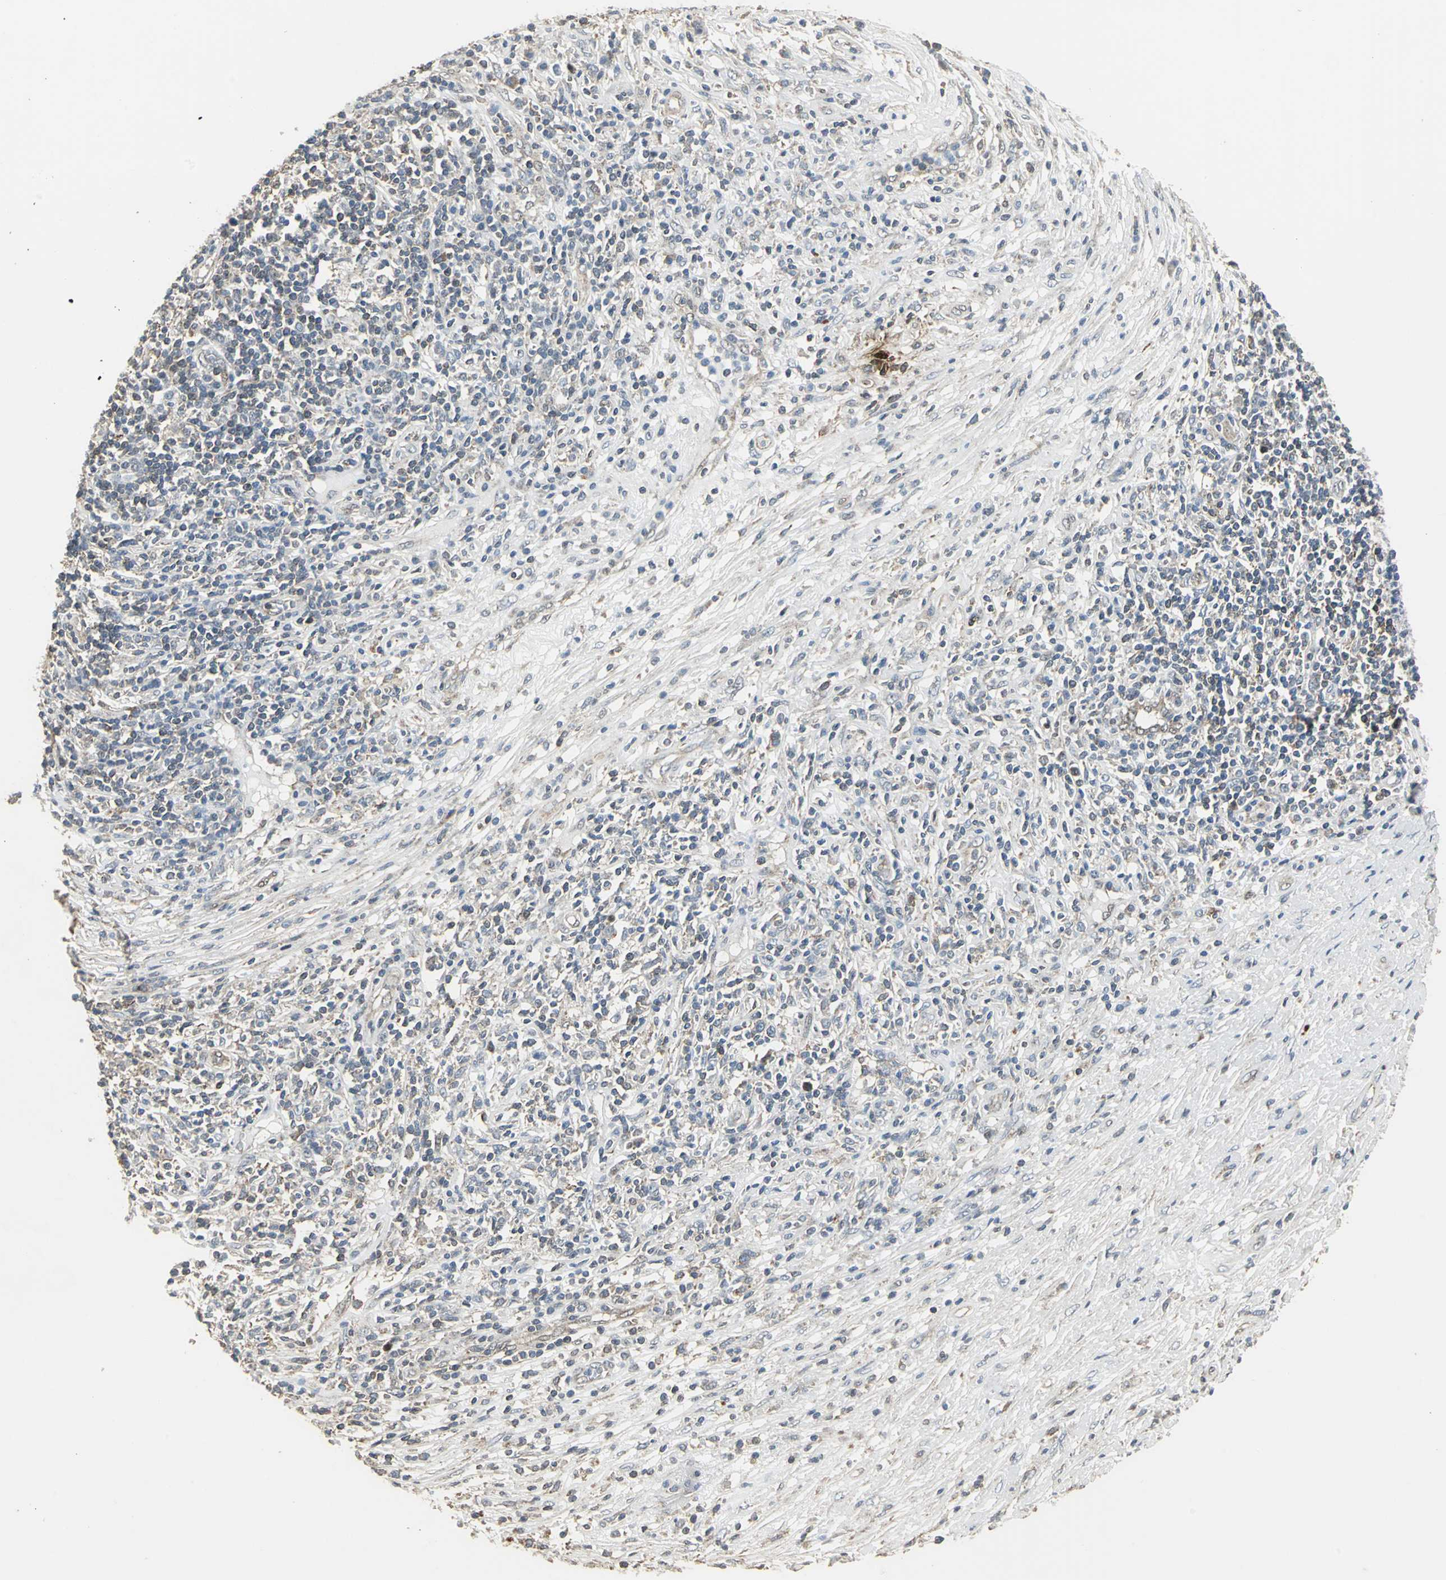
{"staining": {"intensity": "weak", "quantity": "25%-75%", "location": "cytoplasmic/membranous"}, "tissue": "lymphoma", "cell_type": "Tumor cells", "image_type": "cancer", "snomed": [{"axis": "morphology", "description": "Malignant lymphoma, non-Hodgkin's type, High grade"}, {"axis": "topography", "description": "Lymph node"}], "caption": "Protein expression analysis of human lymphoma reveals weak cytoplasmic/membranous expression in about 25%-75% of tumor cells. Nuclei are stained in blue.", "gene": "DNAJB4", "patient": {"sex": "female", "age": 84}}